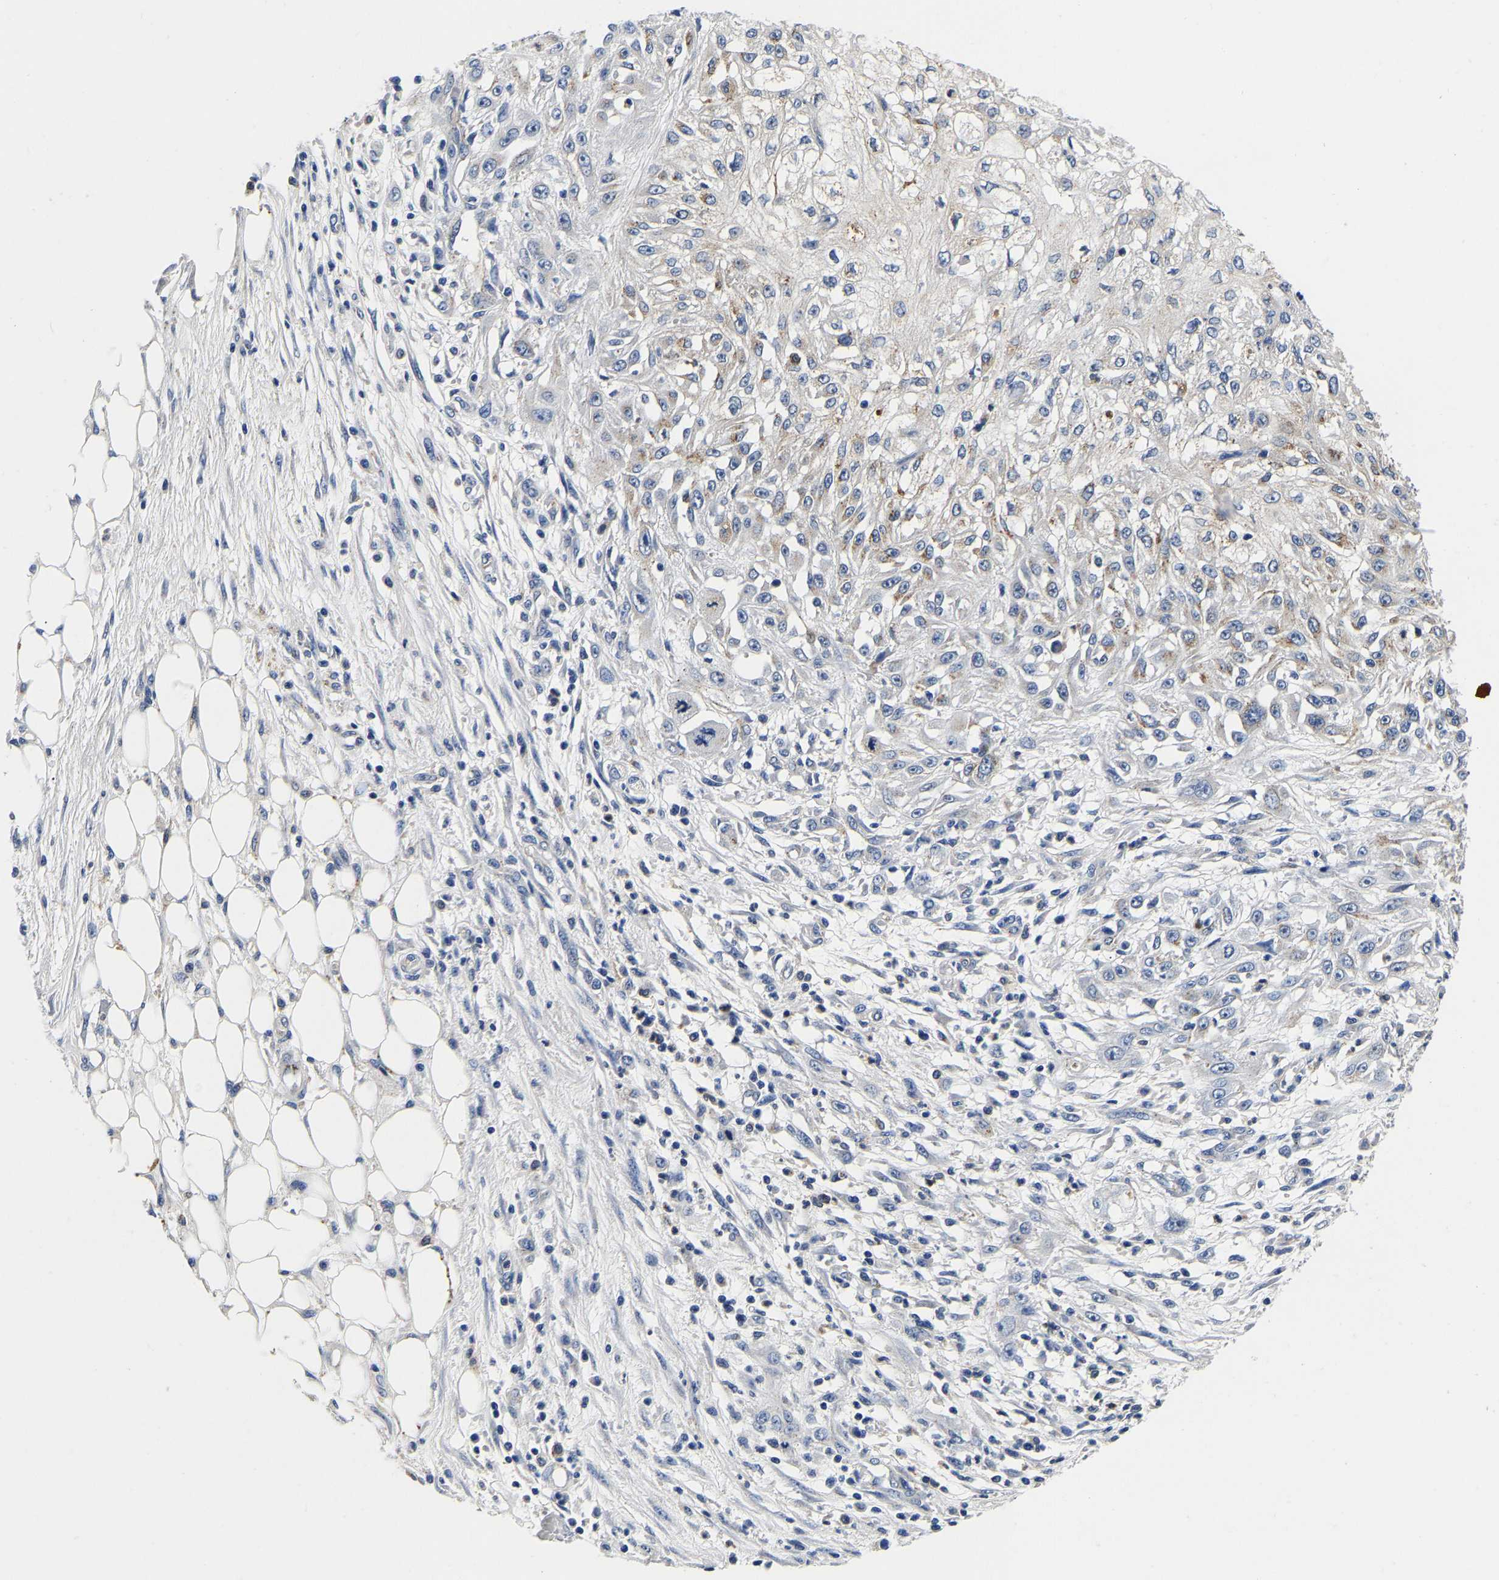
{"staining": {"intensity": "moderate", "quantity": "<25%", "location": "cytoplasmic/membranous"}, "tissue": "skin cancer", "cell_type": "Tumor cells", "image_type": "cancer", "snomed": [{"axis": "morphology", "description": "Squamous cell carcinoma, NOS"}, {"axis": "morphology", "description": "Squamous cell carcinoma, metastatic, NOS"}, {"axis": "topography", "description": "Skin"}, {"axis": "topography", "description": "Lymph node"}], "caption": "Protein expression analysis of squamous cell carcinoma (skin) exhibits moderate cytoplasmic/membranous positivity in approximately <25% of tumor cells.", "gene": "GRN", "patient": {"sex": "male", "age": 75}}